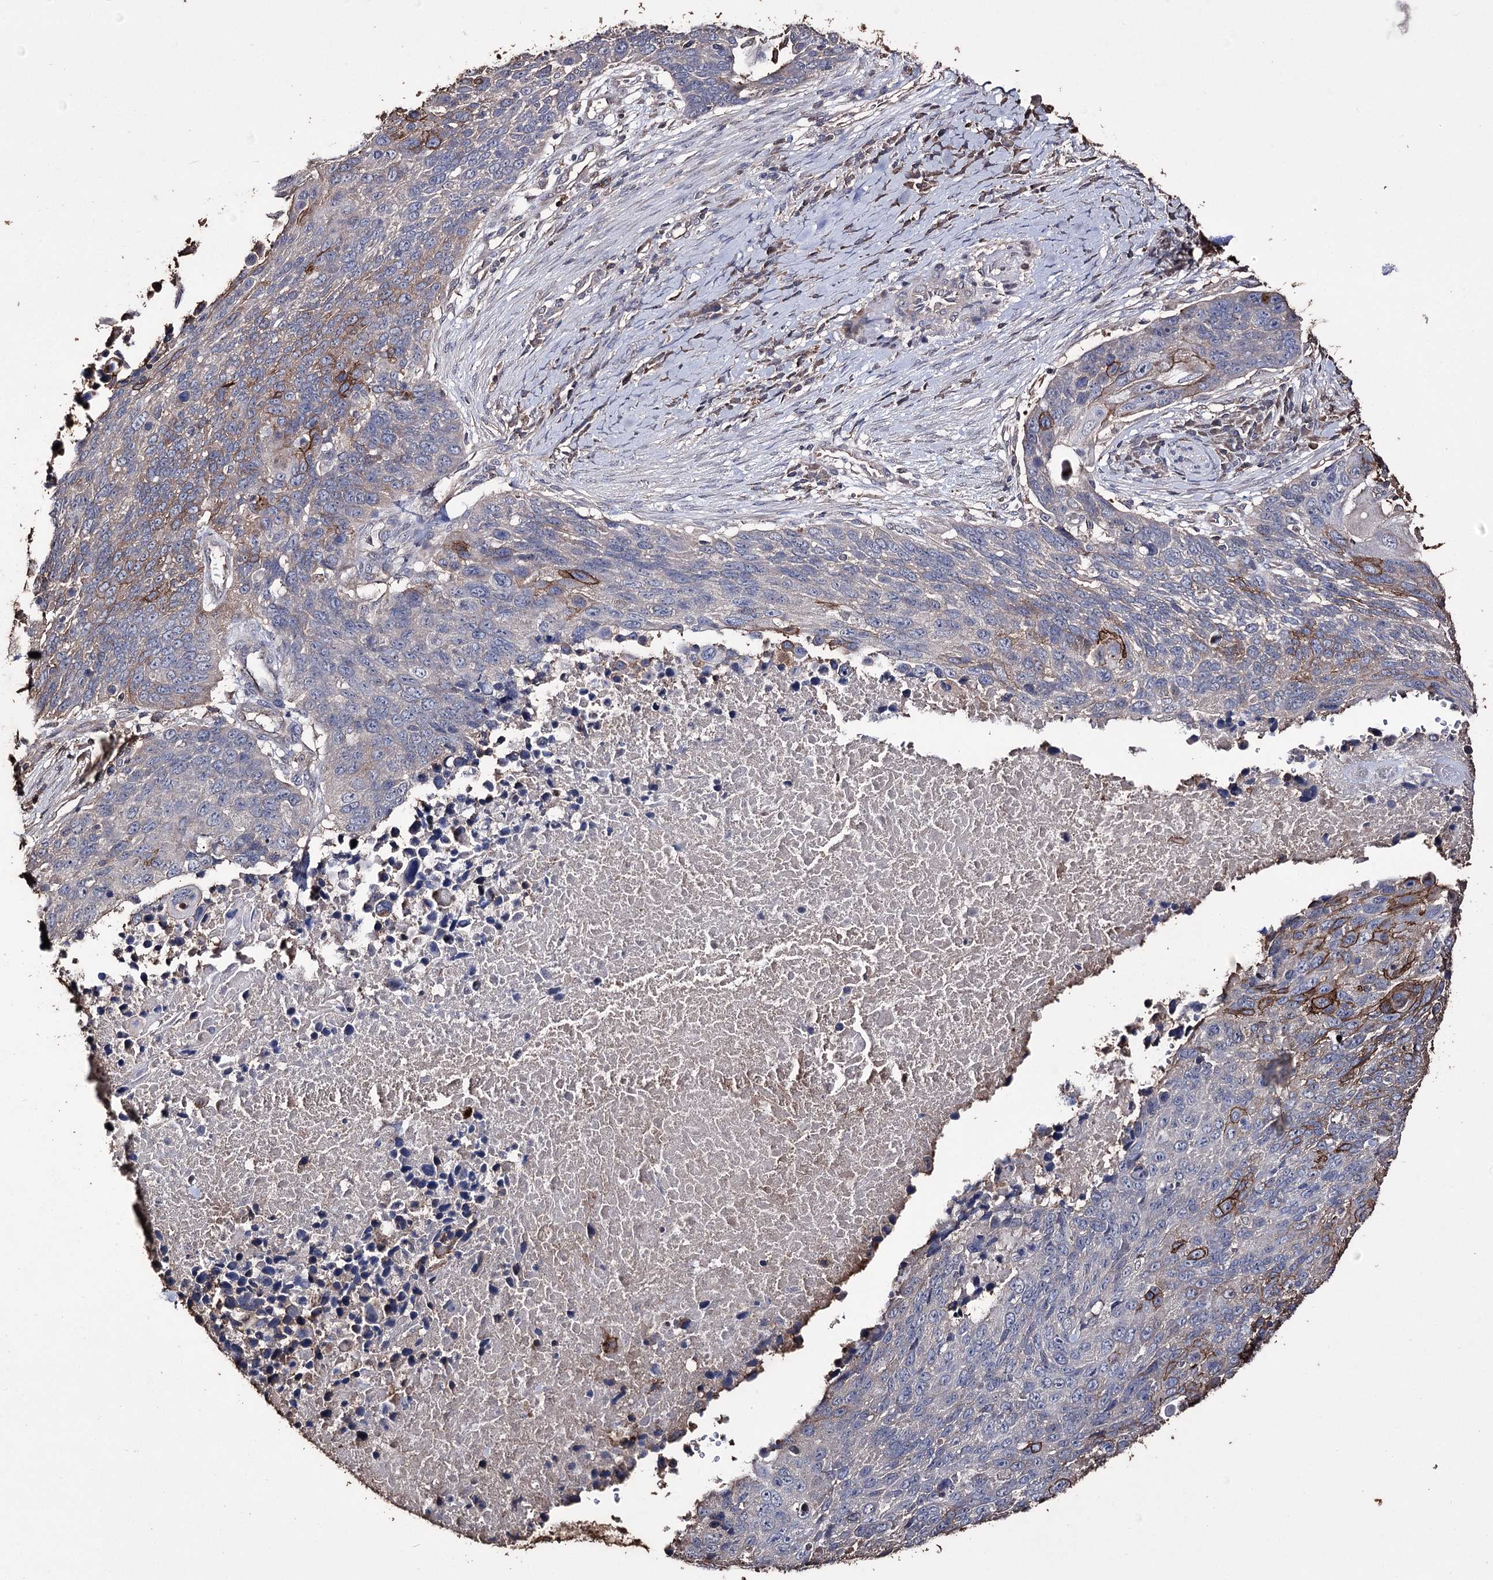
{"staining": {"intensity": "moderate", "quantity": "<25%", "location": "cytoplasmic/membranous"}, "tissue": "lung cancer", "cell_type": "Tumor cells", "image_type": "cancer", "snomed": [{"axis": "morphology", "description": "Normal tissue, NOS"}, {"axis": "morphology", "description": "Squamous cell carcinoma, NOS"}, {"axis": "topography", "description": "Lymph node"}, {"axis": "topography", "description": "Lung"}], "caption": "Protein expression analysis of lung squamous cell carcinoma shows moderate cytoplasmic/membranous positivity in approximately <25% of tumor cells. Nuclei are stained in blue.", "gene": "ZNF662", "patient": {"sex": "male", "age": 66}}